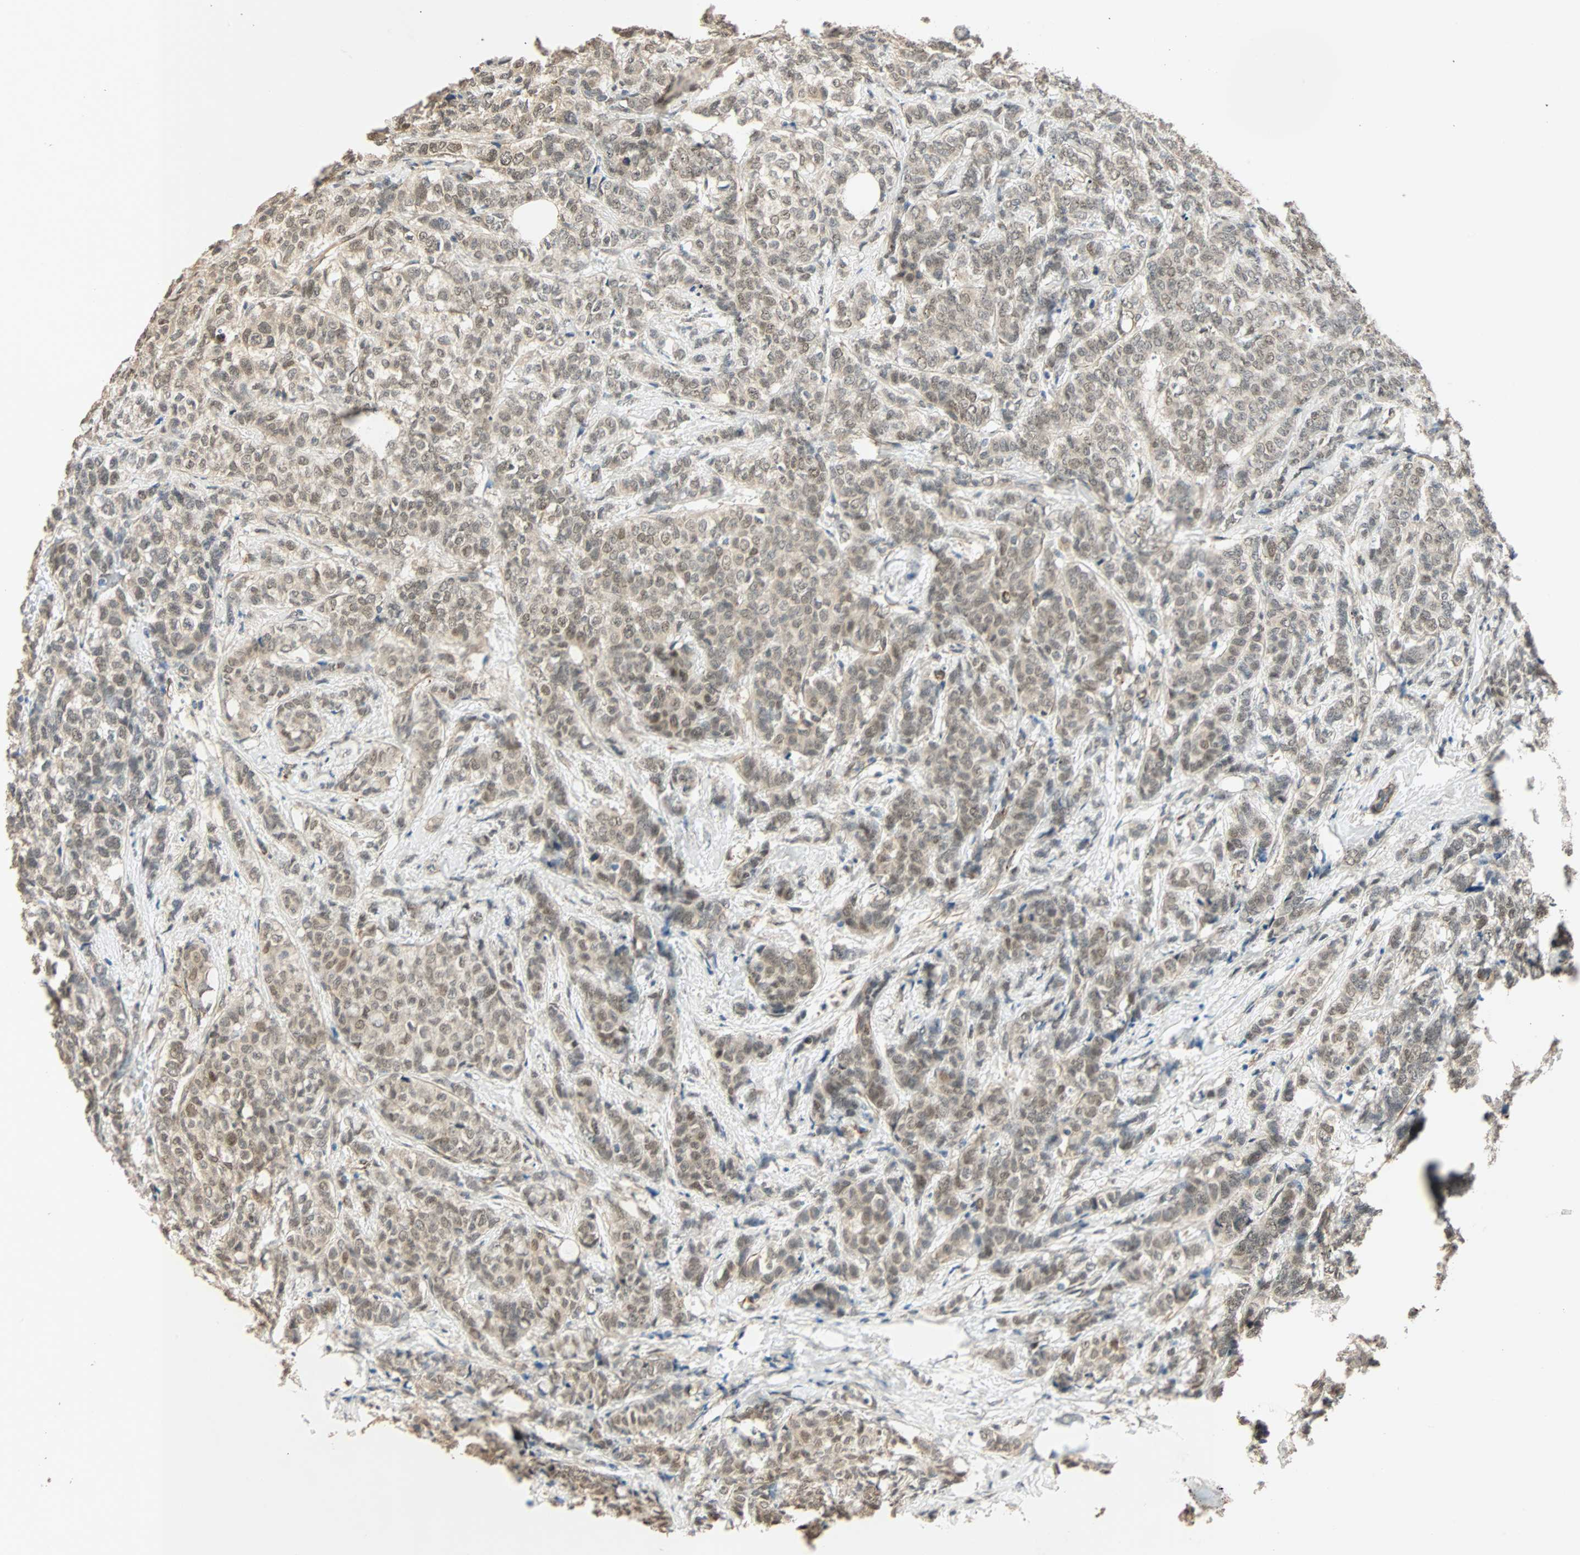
{"staining": {"intensity": "moderate", "quantity": "25%-75%", "location": "cytoplasmic/membranous,nuclear"}, "tissue": "breast cancer", "cell_type": "Tumor cells", "image_type": "cancer", "snomed": [{"axis": "morphology", "description": "Lobular carcinoma"}, {"axis": "topography", "description": "Breast"}], "caption": "Immunohistochemical staining of human breast cancer (lobular carcinoma) shows medium levels of moderate cytoplasmic/membranous and nuclear positivity in approximately 25%-75% of tumor cells.", "gene": "QSER1", "patient": {"sex": "female", "age": 60}}